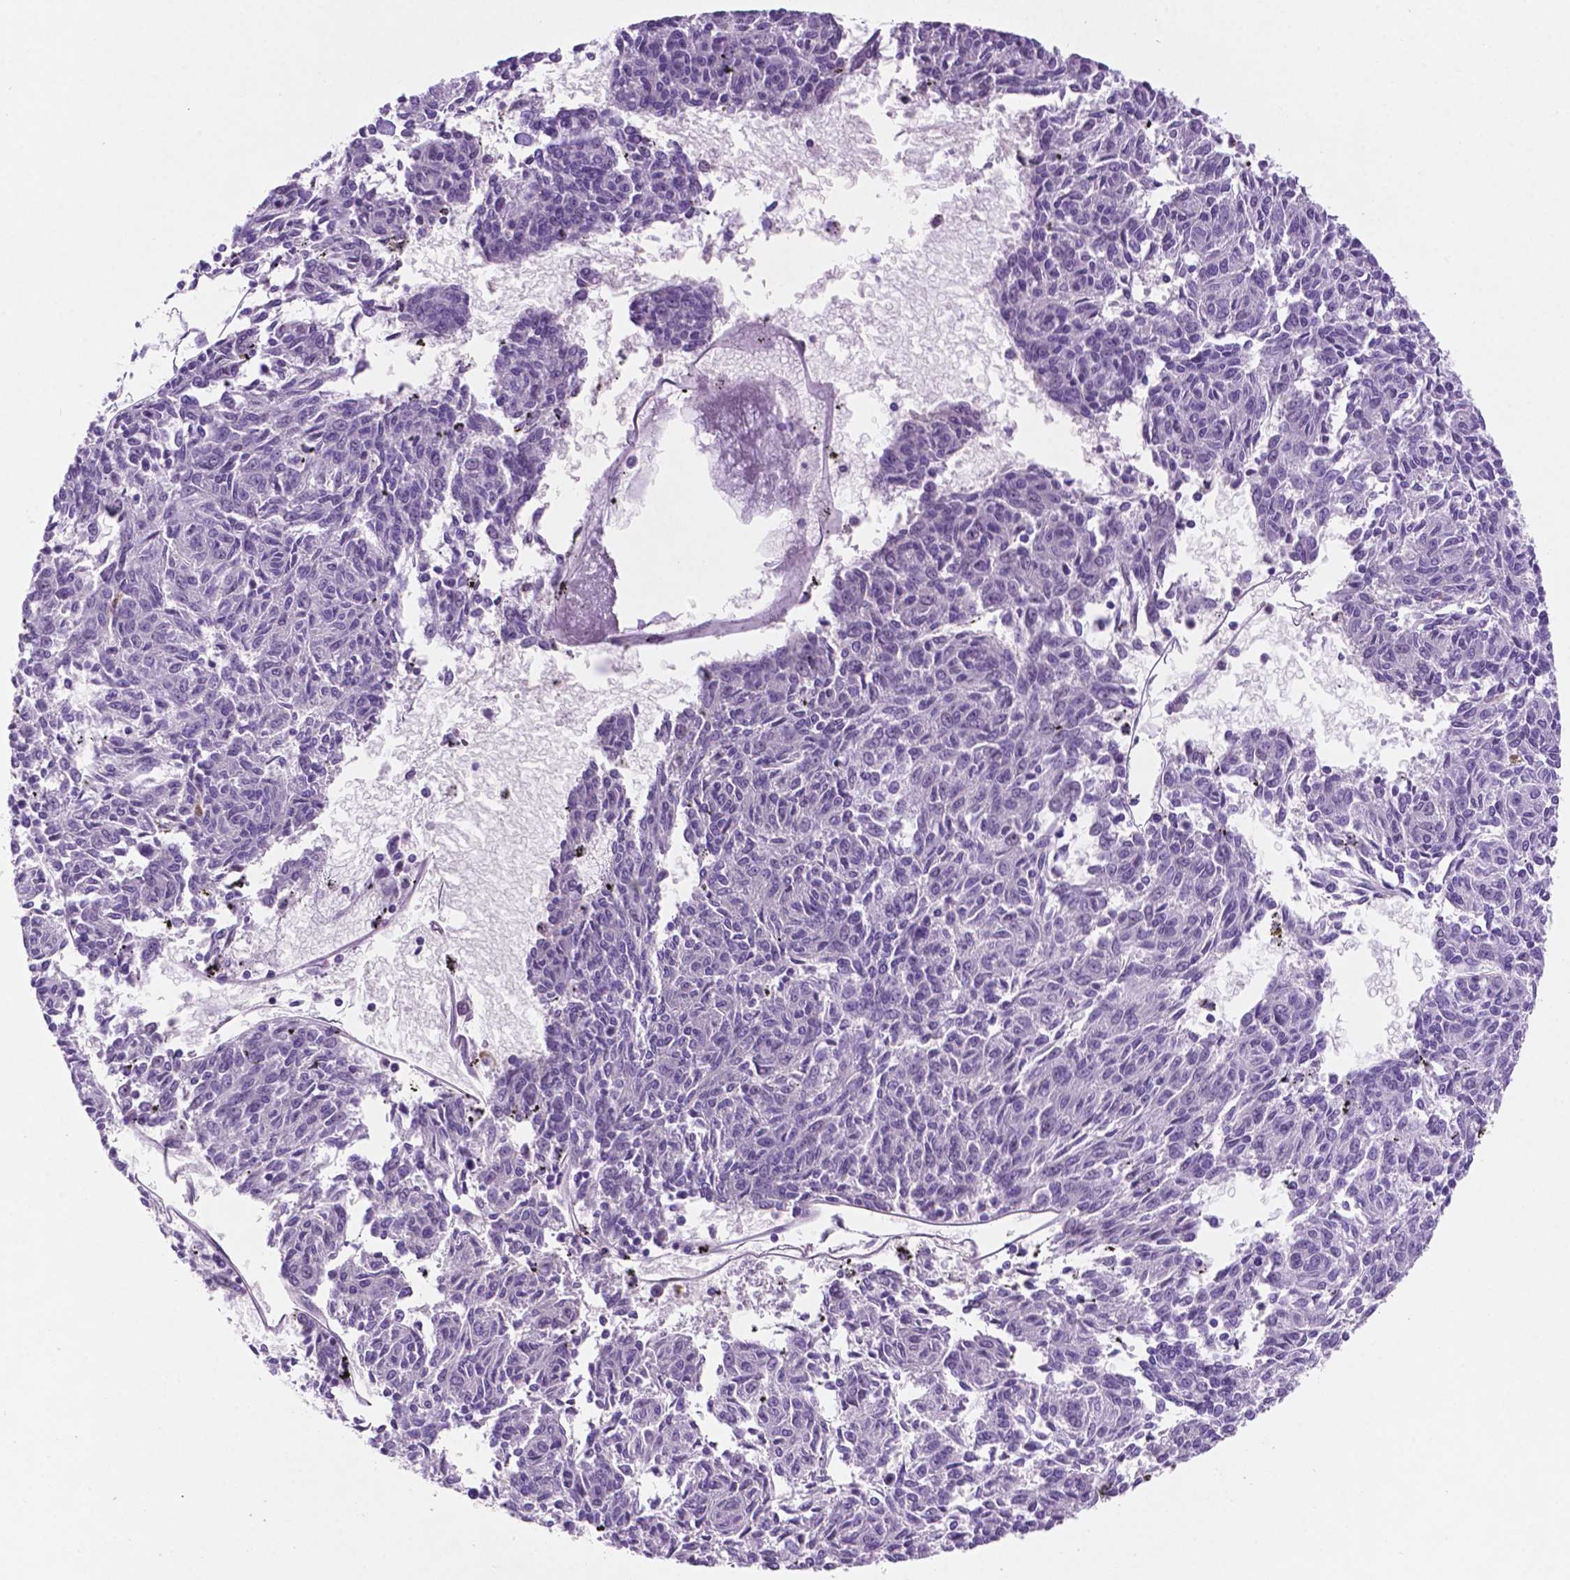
{"staining": {"intensity": "negative", "quantity": "none", "location": "none"}, "tissue": "melanoma", "cell_type": "Tumor cells", "image_type": "cancer", "snomed": [{"axis": "morphology", "description": "Malignant melanoma, NOS"}, {"axis": "topography", "description": "Skin"}], "caption": "Protein analysis of malignant melanoma shows no significant positivity in tumor cells.", "gene": "ASPG", "patient": {"sex": "female", "age": 72}}